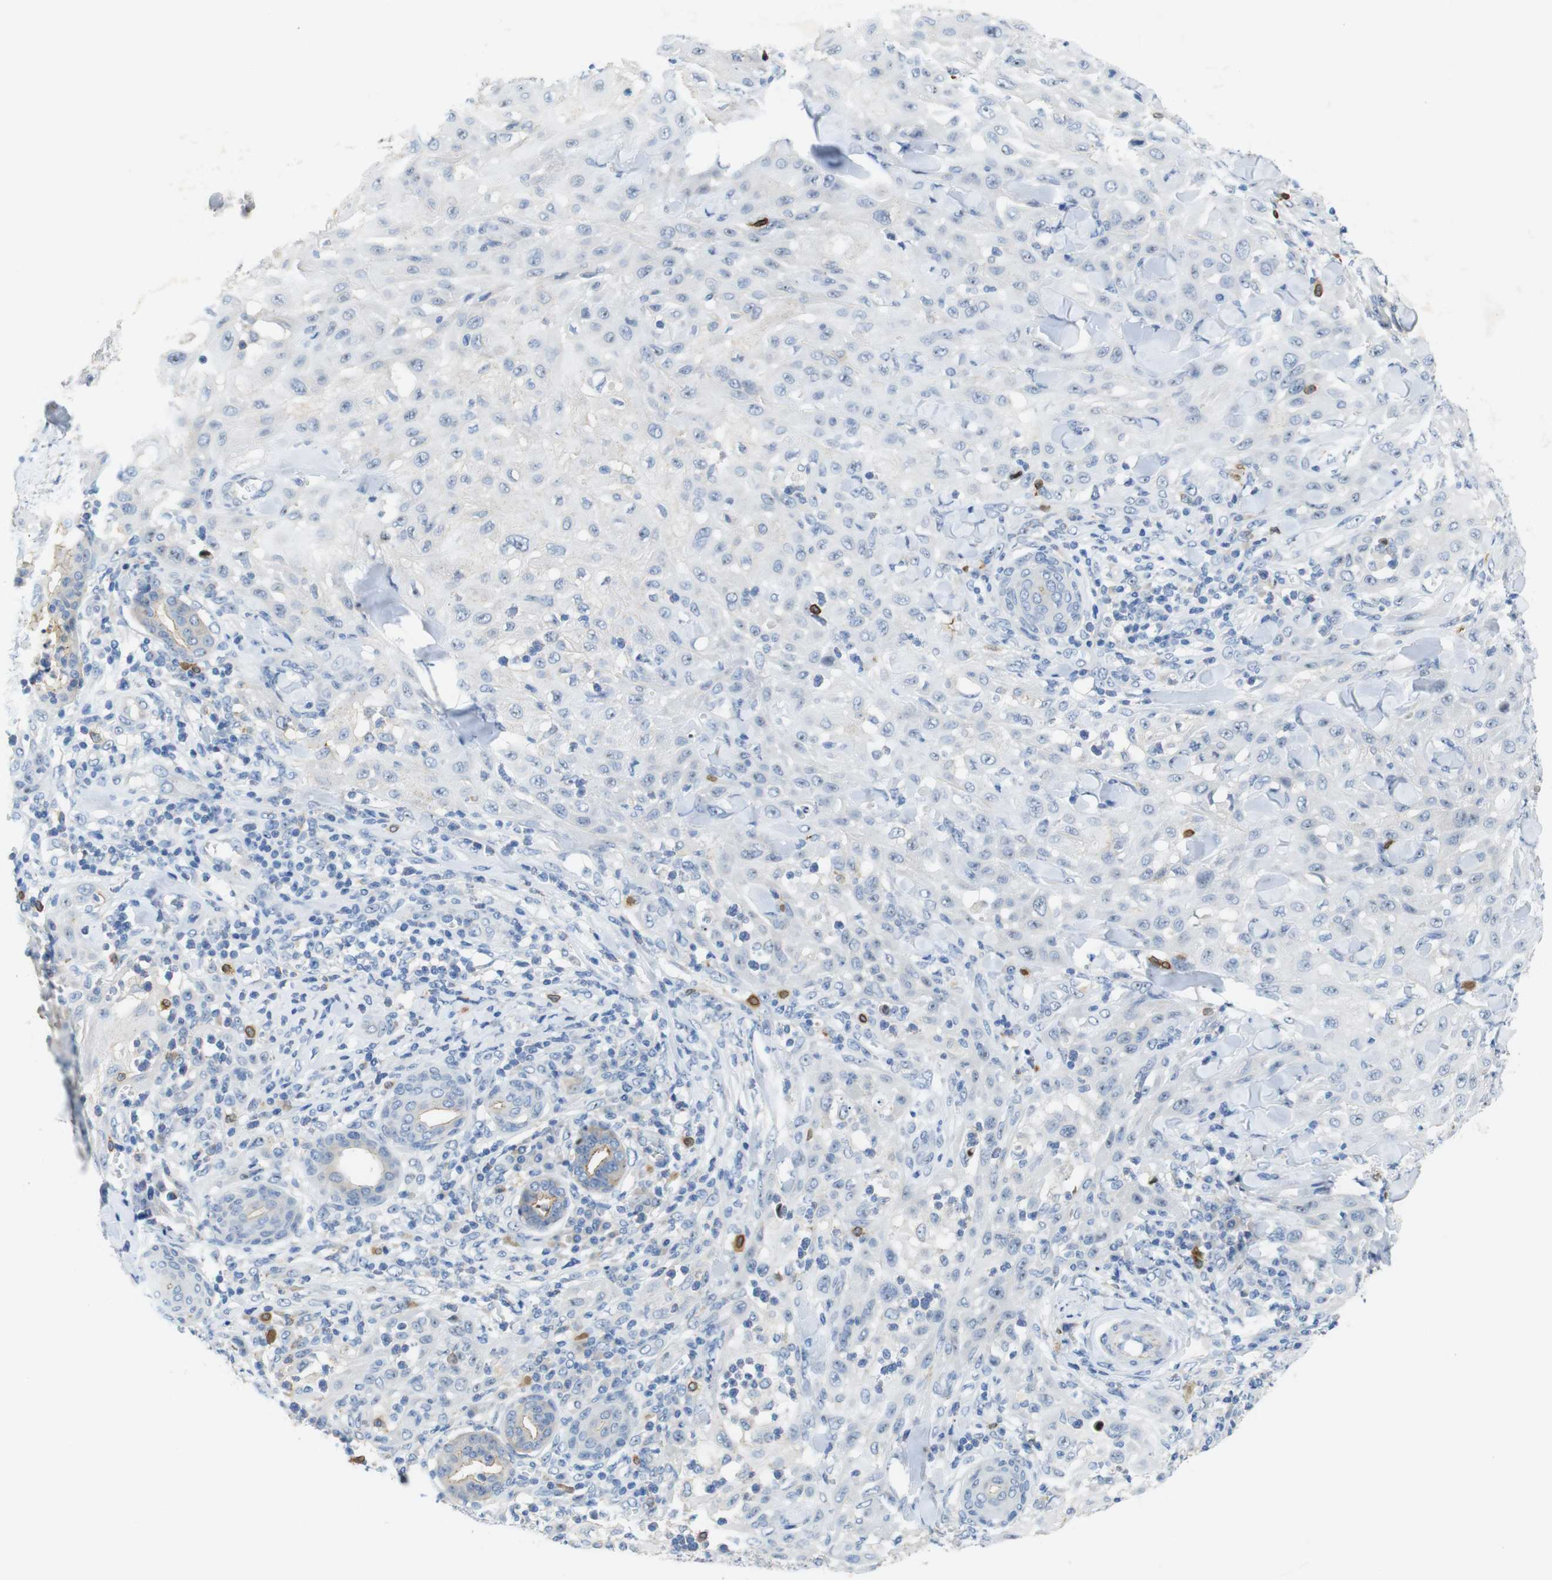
{"staining": {"intensity": "negative", "quantity": "none", "location": "none"}, "tissue": "skin cancer", "cell_type": "Tumor cells", "image_type": "cancer", "snomed": [{"axis": "morphology", "description": "Squamous cell carcinoma, NOS"}, {"axis": "topography", "description": "Skin"}], "caption": "Skin cancer was stained to show a protein in brown. There is no significant staining in tumor cells. (DAB IHC, high magnification).", "gene": "TJP3", "patient": {"sex": "male", "age": 24}}